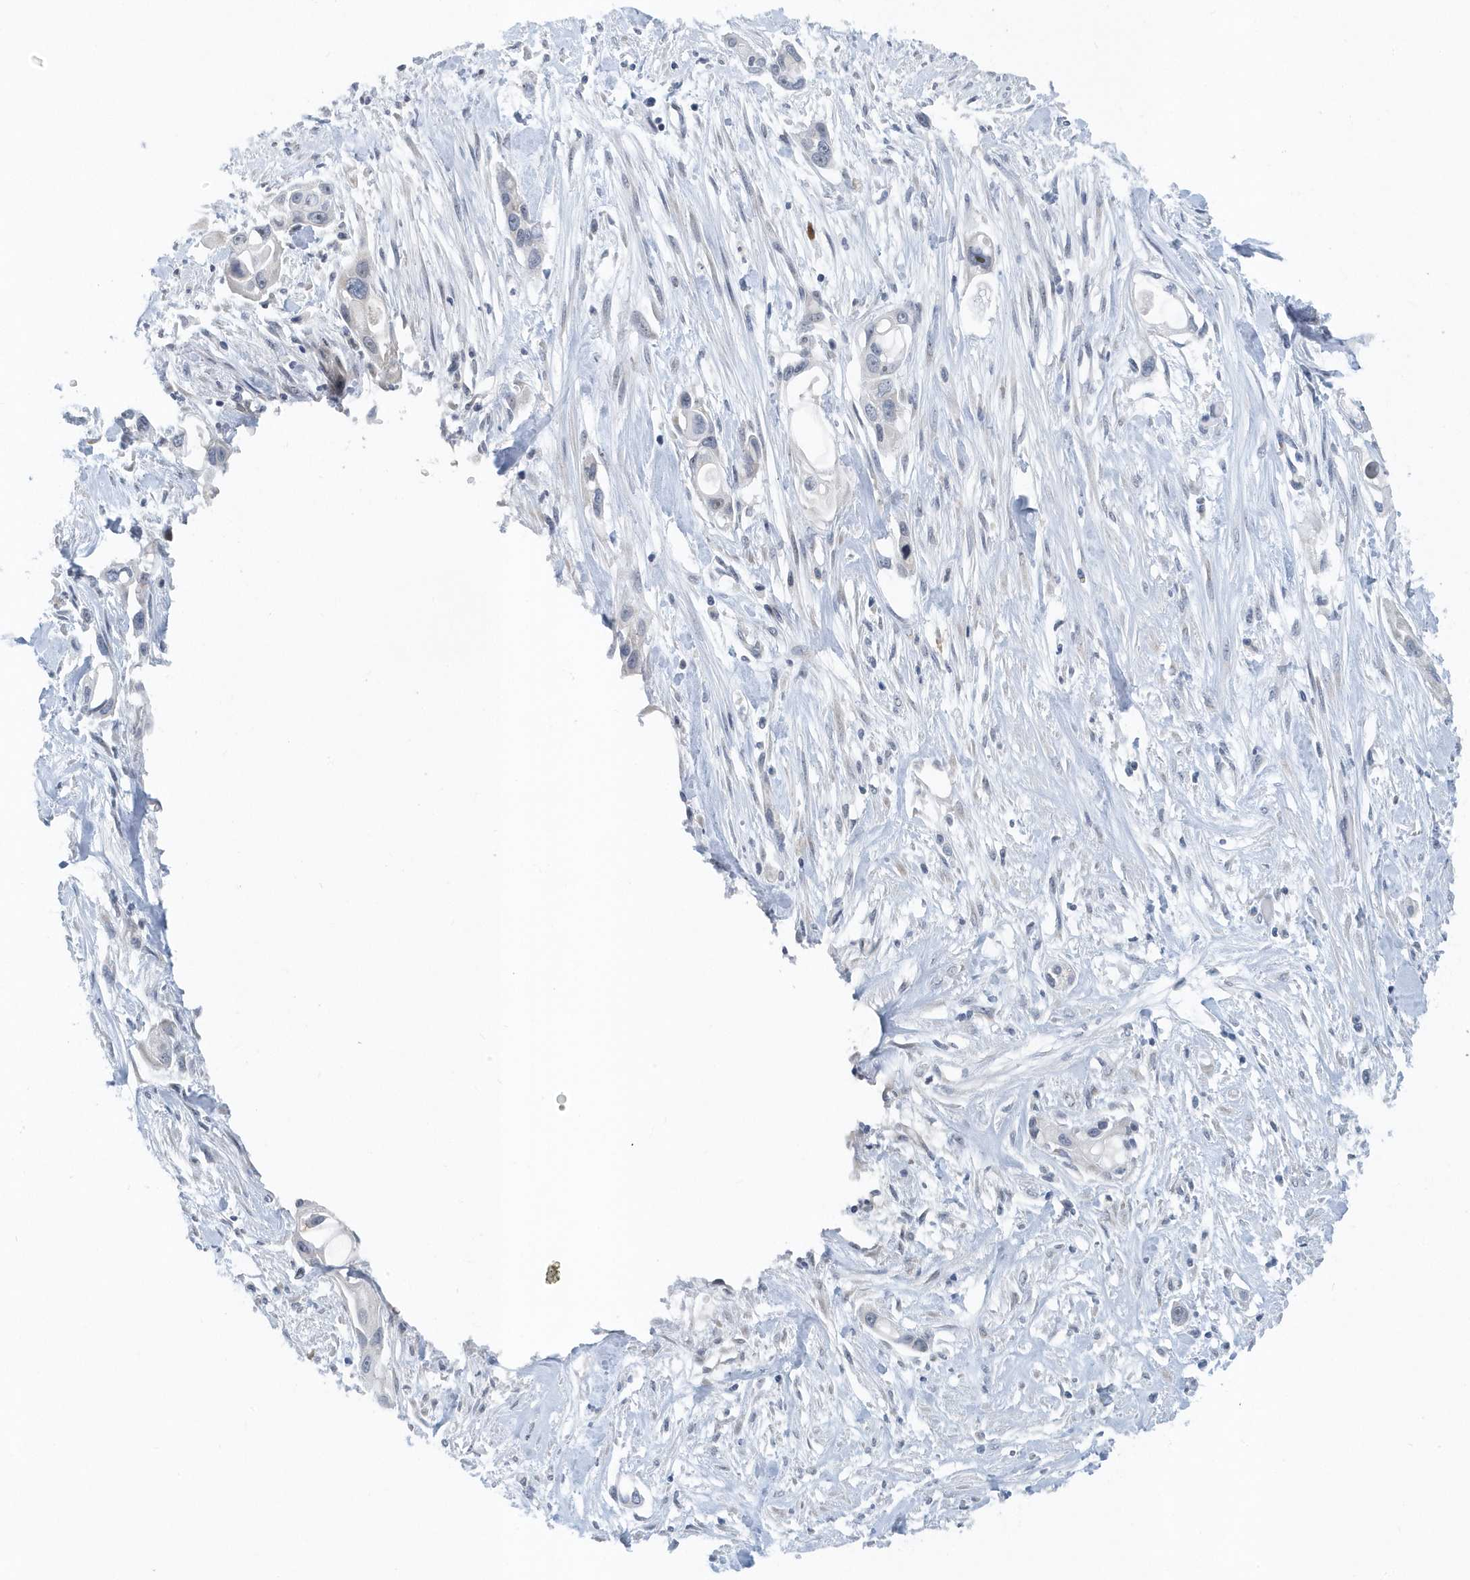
{"staining": {"intensity": "negative", "quantity": "none", "location": "none"}, "tissue": "pancreatic cancer", "cell_type": "Tumor cells", "image_type": "cancer", "snomed": [{"axis": "morphology", "description": "Adenocarcinoma, NOS"}, {"axis": "topography", "description": "Pancreas"}], "caption": "IHC of human pancreatic cancer displays no staining in tumor cells.", "gene": "RPF2", "patient": {"sex": "female", "age": 60}}